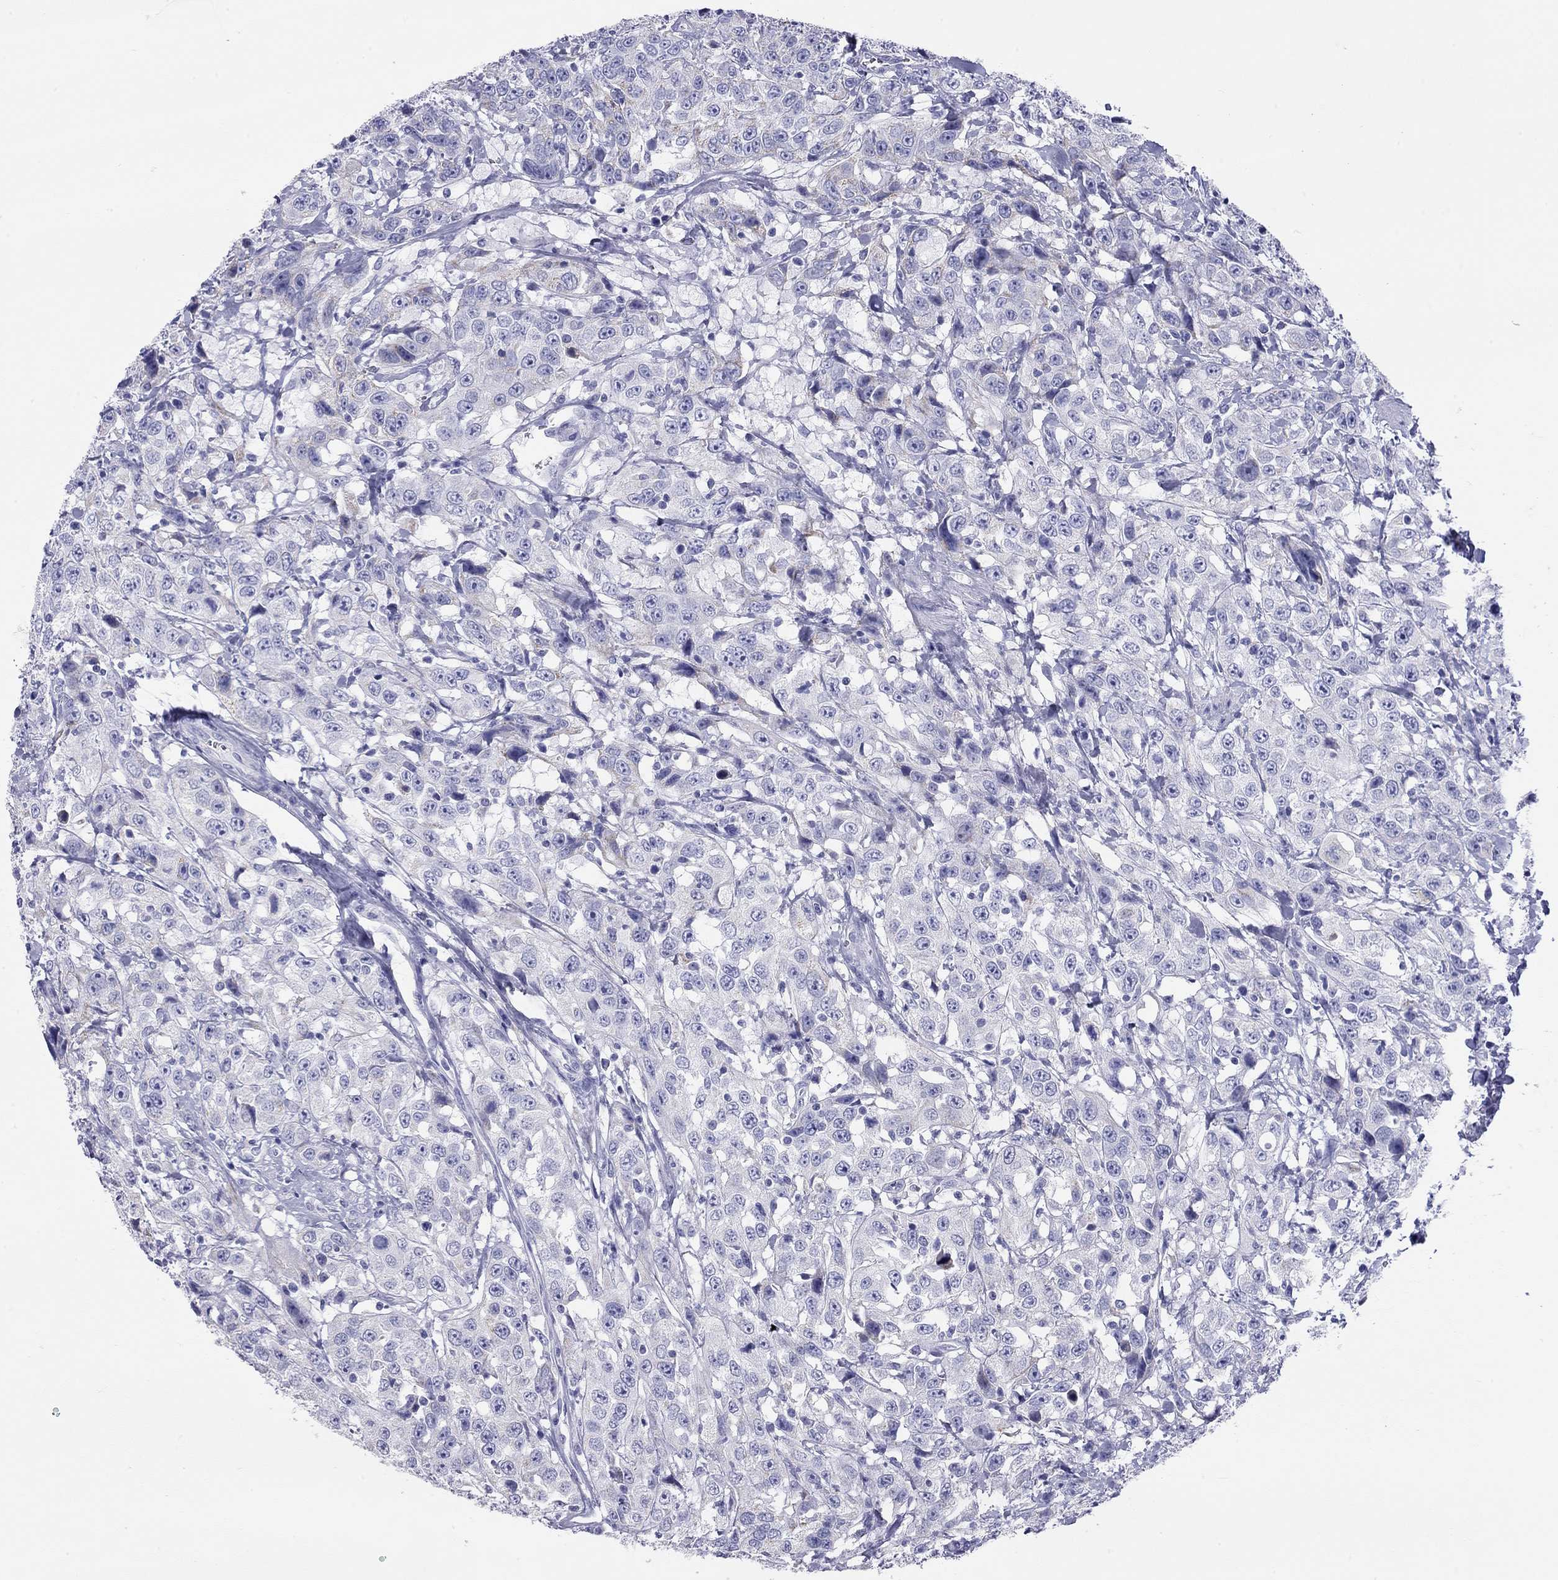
{"staining": {"intensity": "negative", "quantity": "none", "location": "none"}, "tissue": "urothelial cancer", "cell_type": "Tumor cells", "image_type": "cancer", "snomed": [{"axis": "morphology", "description": "Urothelial carcinoma, NOS"}, {"axis": "morphology", "description": "Urothelial carcinoma, High grade"}, {"axis": "topography", "description": "Urinary bladder"}], "caption": "Immunohistochemistry (IHC) histopathology image of neoplastic tissue: urothelial cancer stained with DAB (3,3'-diaminobenzidine) exhibits no significant protein positivity in tumor cells.", "gene": "DPY19L2", "patient": {"sex": "female", "age": 73}}